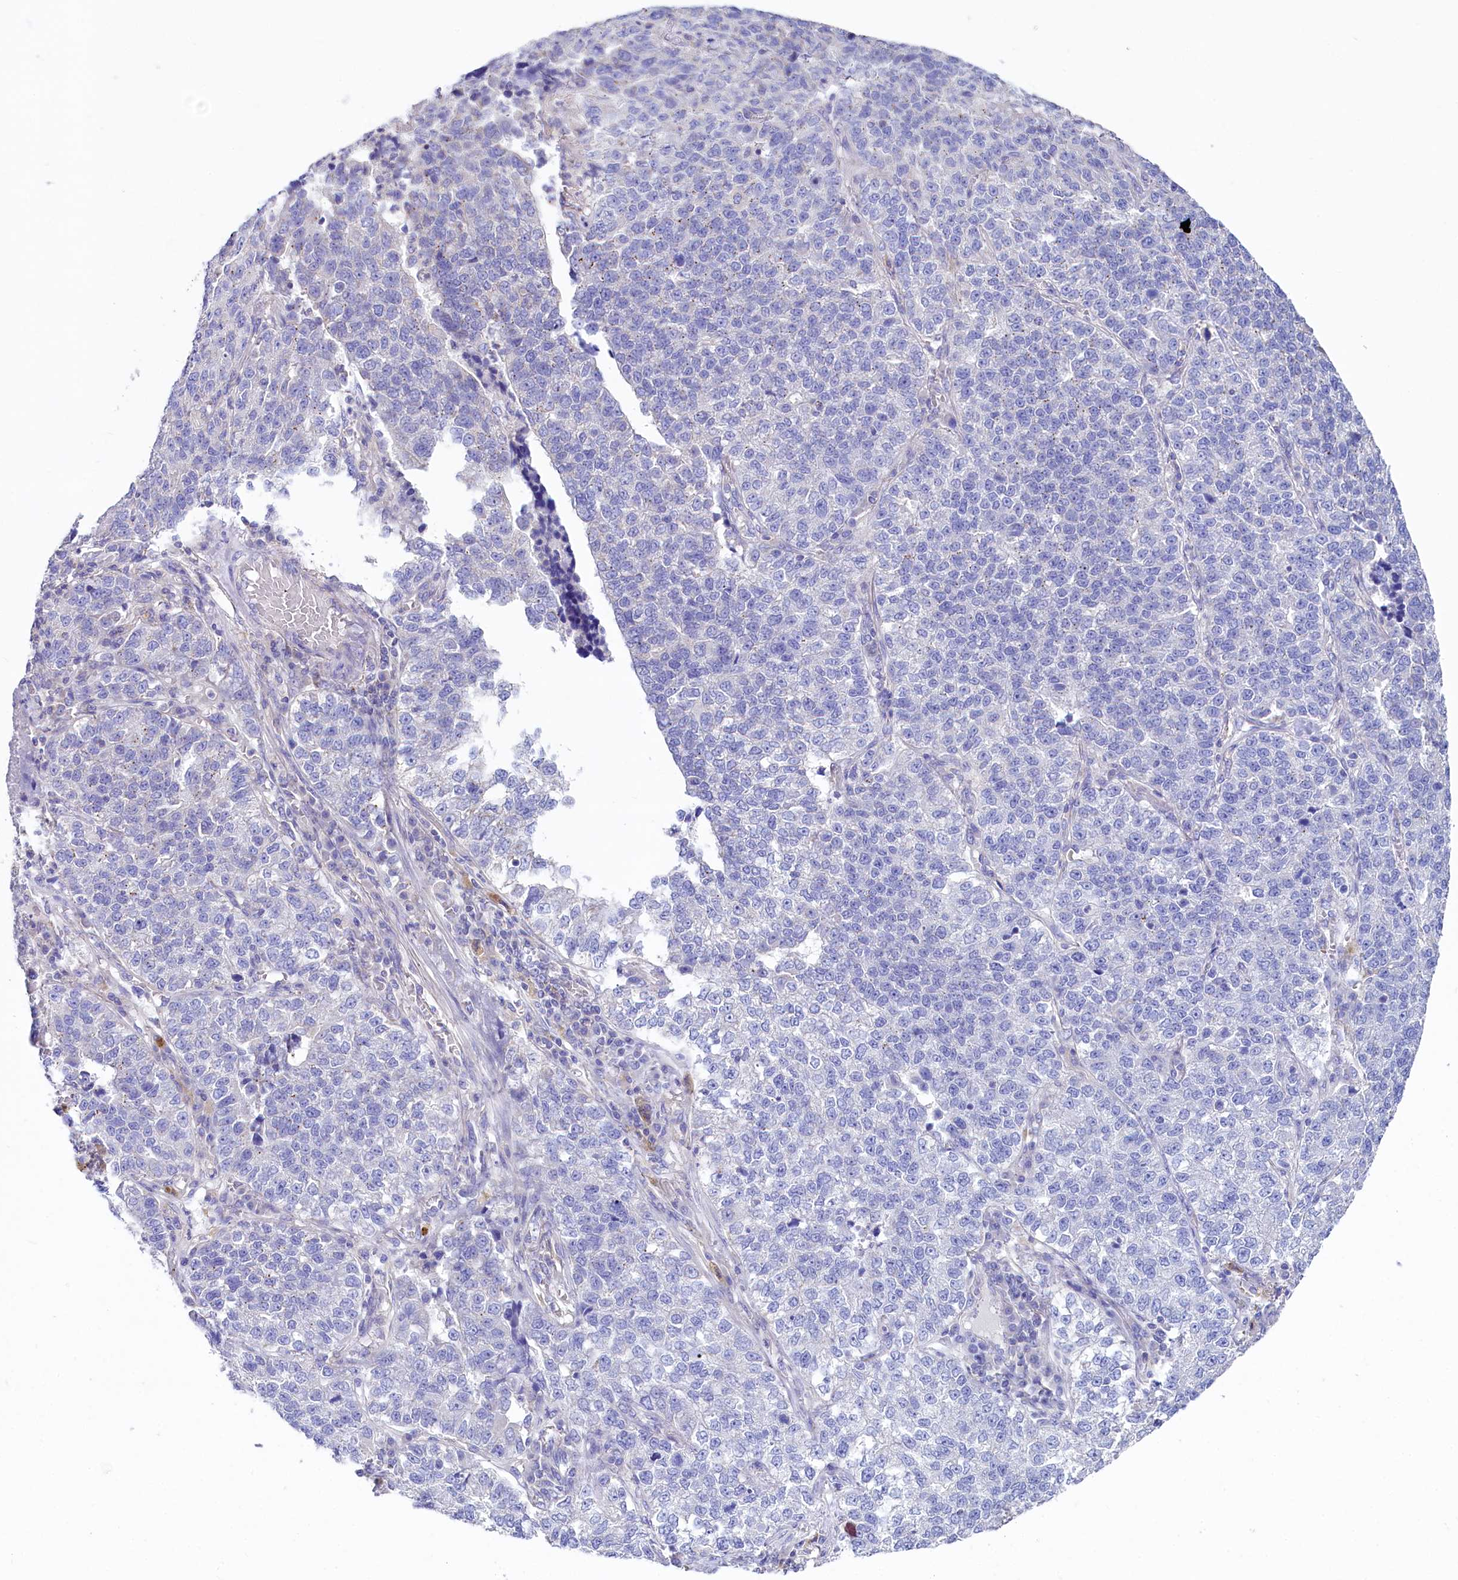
{"staining": {"intensity": "negative", "quantity": "none", "location": "none"}, "tissue": "lung cancer", "cell_type": "Tumor cells", "image_type": "cancer", "snomed": [{"axis": "morphology", "description": "Adenocarcinoma, NOS"}, {"axis": "topography", "description": "Lung"}], "caption": "An image of adenocarcinoma (lung) stained for a protein reveals no brown staining in tumor cells.", "gene": "VPS26B", "patient": {"sex": "male", "age": 49}}